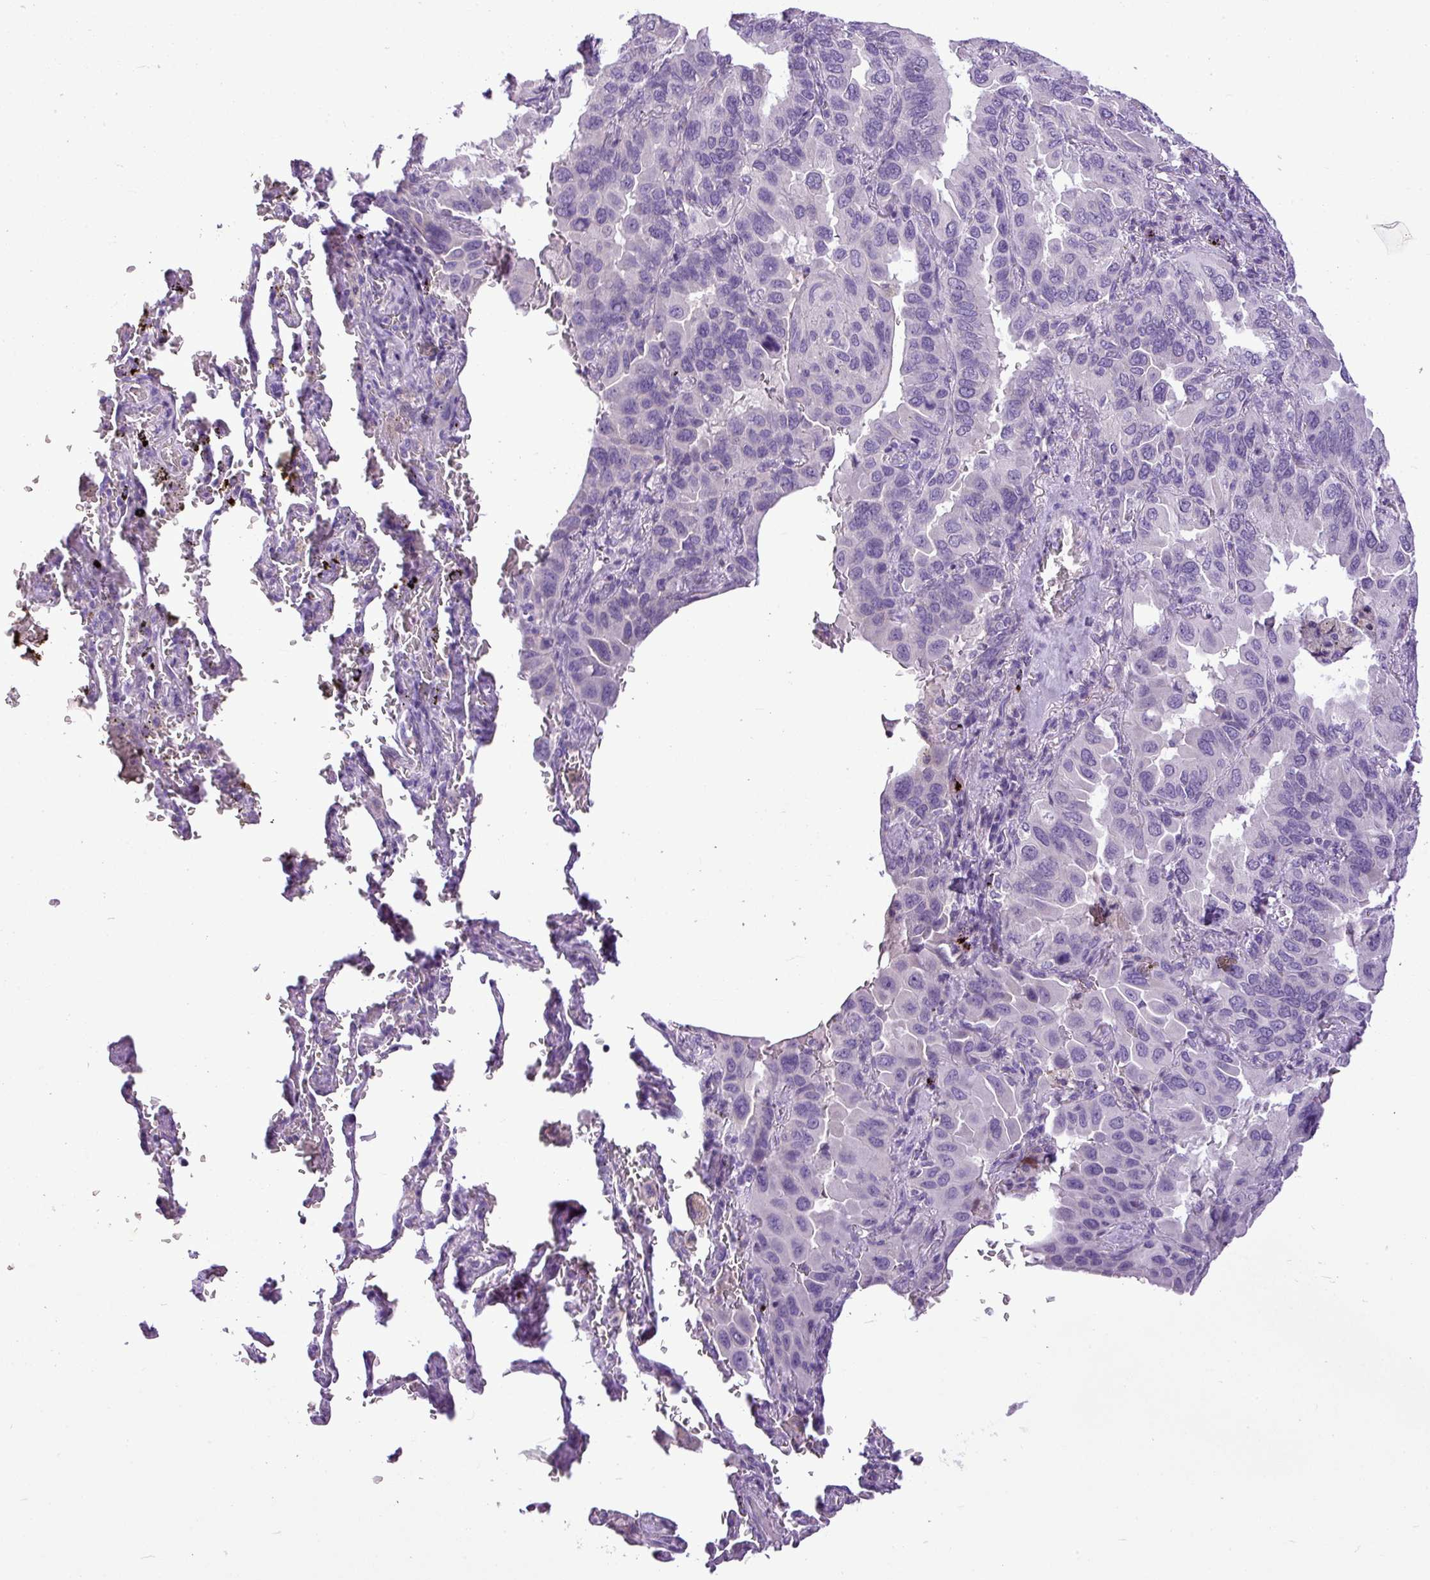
{"staining": {"intensity": "negative", "quantity": "none", "location": "none"}, "tissue": "lung cancer", "cell_type": "Tumor cells", "image_type": "cancer", "snomed": [{"axis": "morphology", "description": "Adenocarcinoma, NOS"}, {"axis": "topography", "description": "Lung"}], "caption": "This is an immunohistochemistry (IHC) micrograph of lung cancer. There is no positivity in tumor cells.", "gene": "IL17A", "patient": {"sex": "male", "age": 64}}